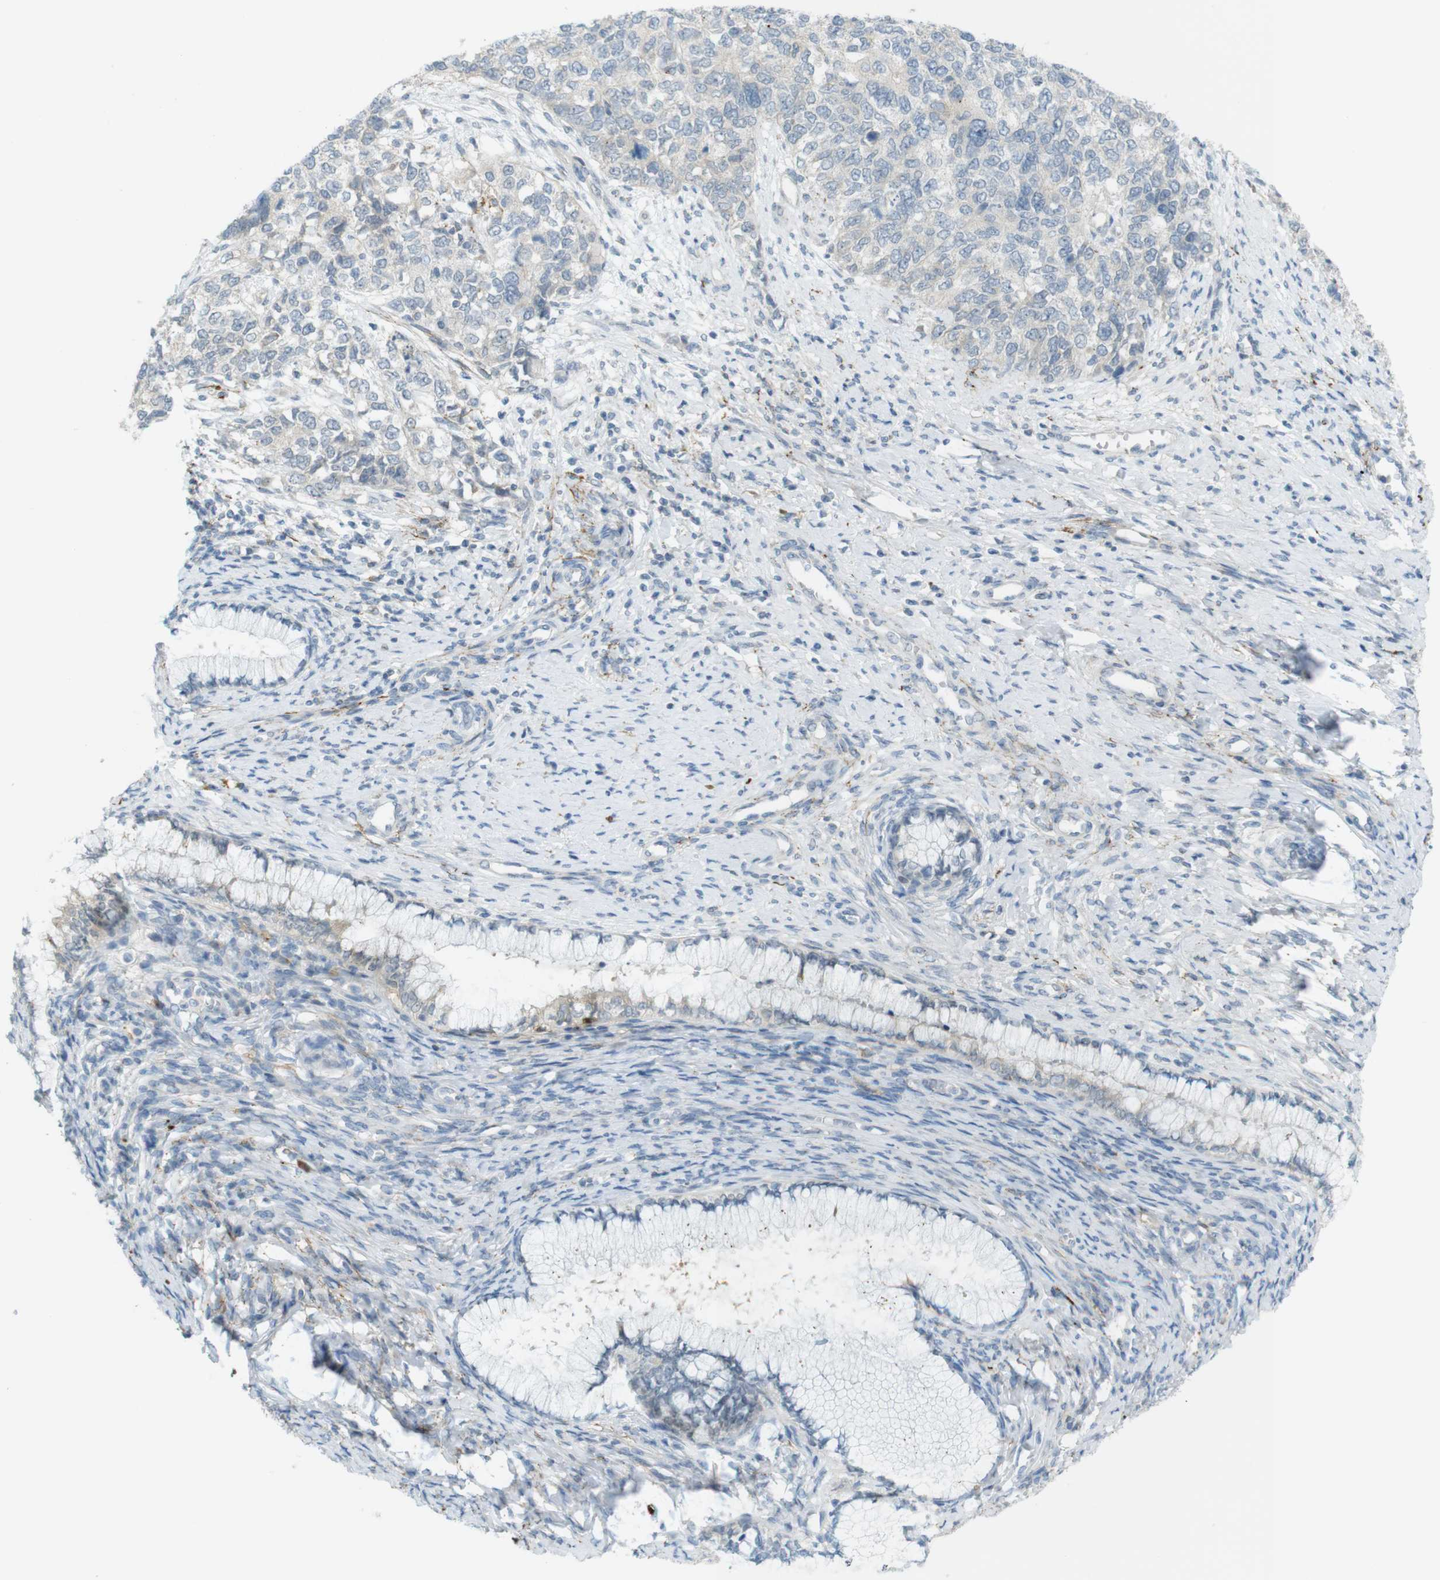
{"staining": {"intensity": "negative", "quantity": "none", "location": "none"}, "tissue": "cervical cancer", "cell_type": "Tumor cells", "image_type": "cancer", "snomed": [{"axis": "morphology", "description": "Squamous cell carcinoma, NOS"}, {"axis": "topography", "description": "Cervix"}], "caption": "Immunohistochemical staining of human cervical squamous cell carcinoma exhibits no significant staining in tumor cells.", "gene": "UGT8", "patient": {"sex": "female", "age": 63}}